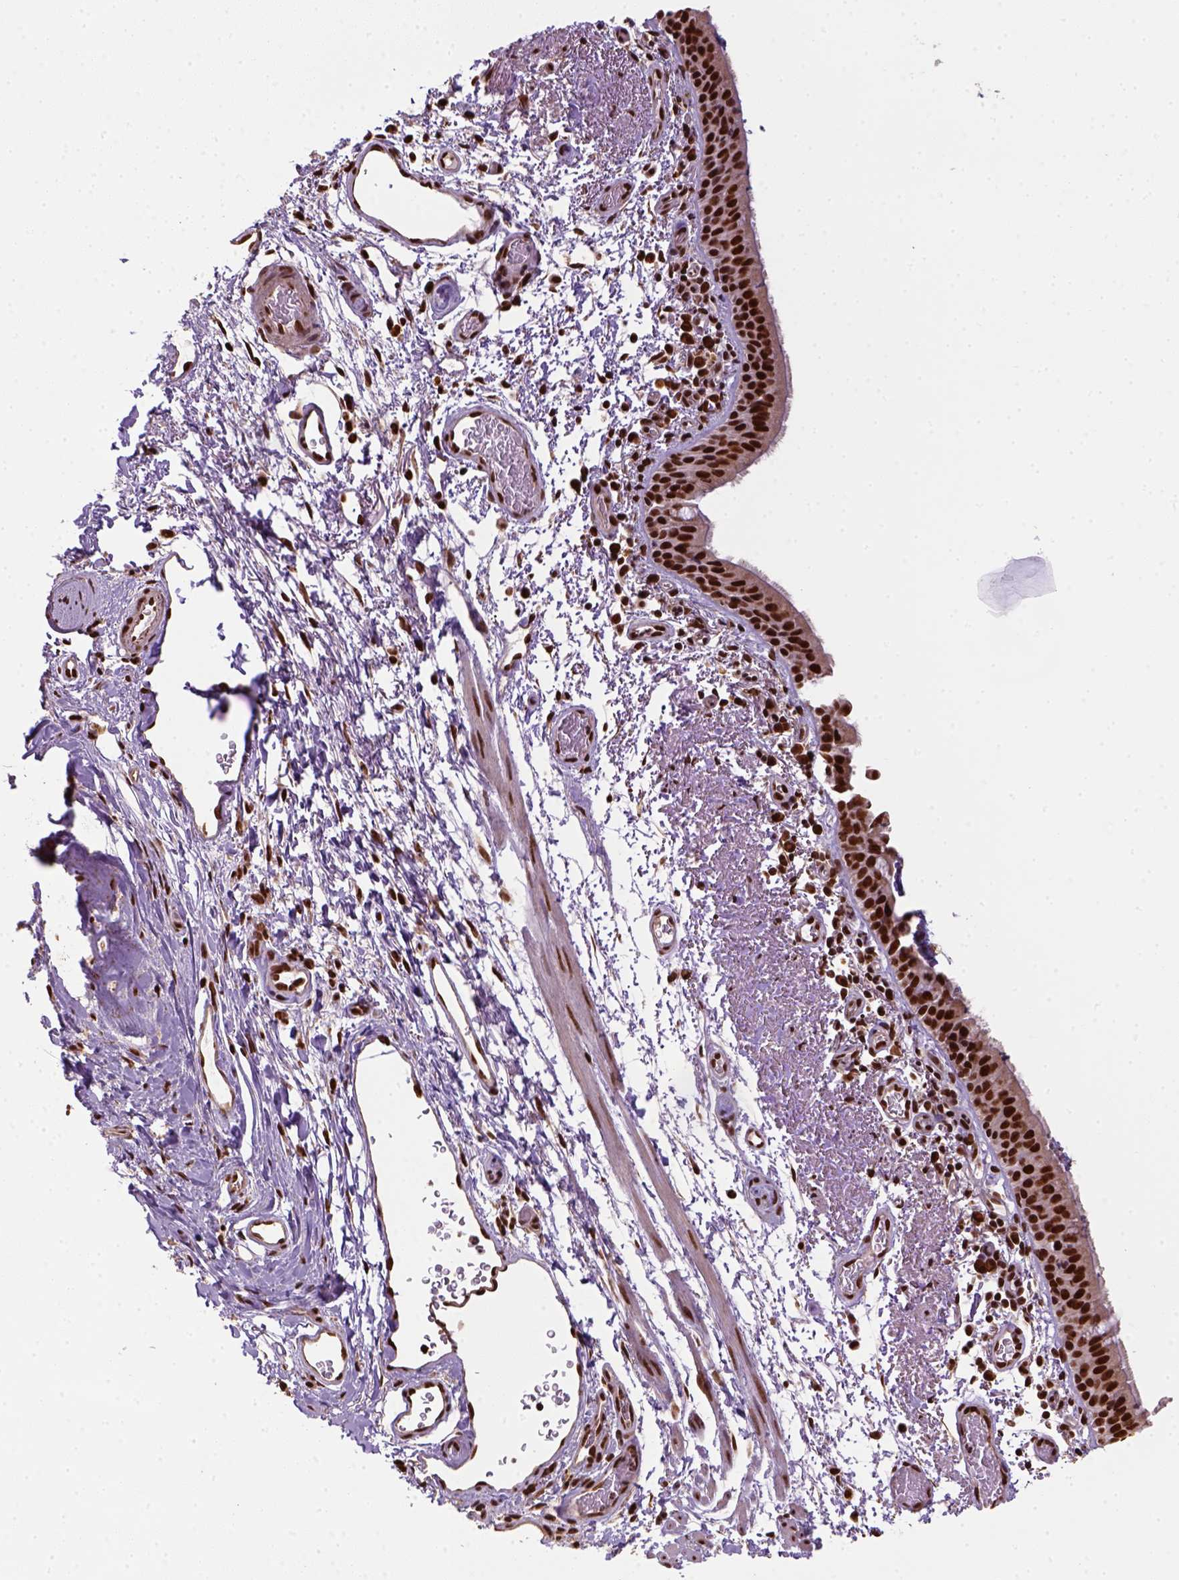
{"staining": {"intensity": "strong", "quantity": ">75%", "location": "nuclear"}, "tissue": "bronchus", "cell_type": "Respiratory epithelial cells", "image_type": "normal", "snomed": [{"axis": "morphology", "description": "Normal tissue, NOS"}, {"axis": "morphology", "description": "Adenocarcinoma, NOS"}, {"axis": "topography", "description": "Bronchus"}], "caption": "Immunohistochemical staining of benign human bronchus reveals strong nuclear protein staining in approximately >75% of respiratory epithelial cells.", "gene": "CCAR1", "patient": {"sex": "male", "age": 68}}